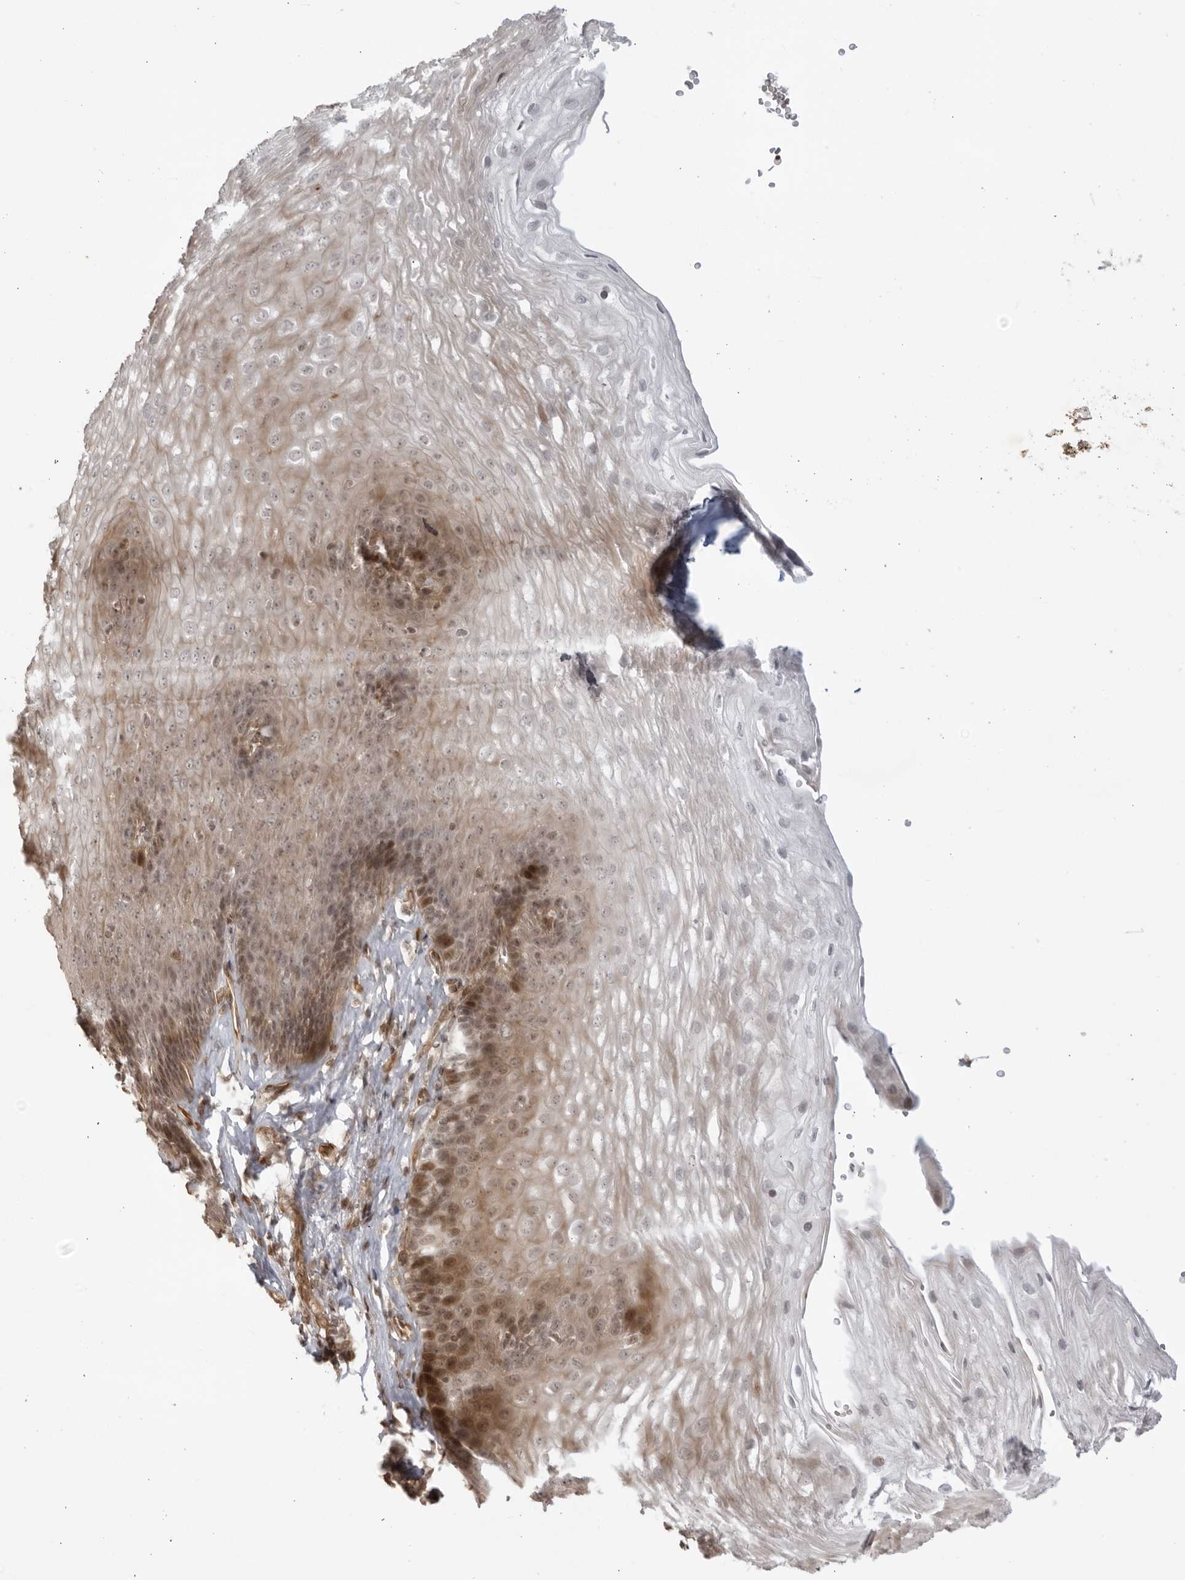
{"staining": {"intensity": "moderate", "quantity": "25%-75%", "location": "cytoplasmic/membranous,nuclear"}, "tissue": "esophagus", "cell_type": "Squamous epithelial cells", "image_type": "normal", "snomed": [{"axis": "morphology", "description": "Normal tissue, NOS"}, {"axis": "topography", "description": "Esophagus"}], "caption": "Immunohistochemistry (IHC) micrograph of benign esophagus: esophagus stained using immunohistochemistry demonstrates medium levels of moderate protein expression localized specifically in the cytoplasmic/membranous,nuclear of squamous epithelial cells, appearing as a cytoplasmic/membranous,nuclear brown color.", "gene": "TCF21", "patient": {"sex": "female", "age": 66}}